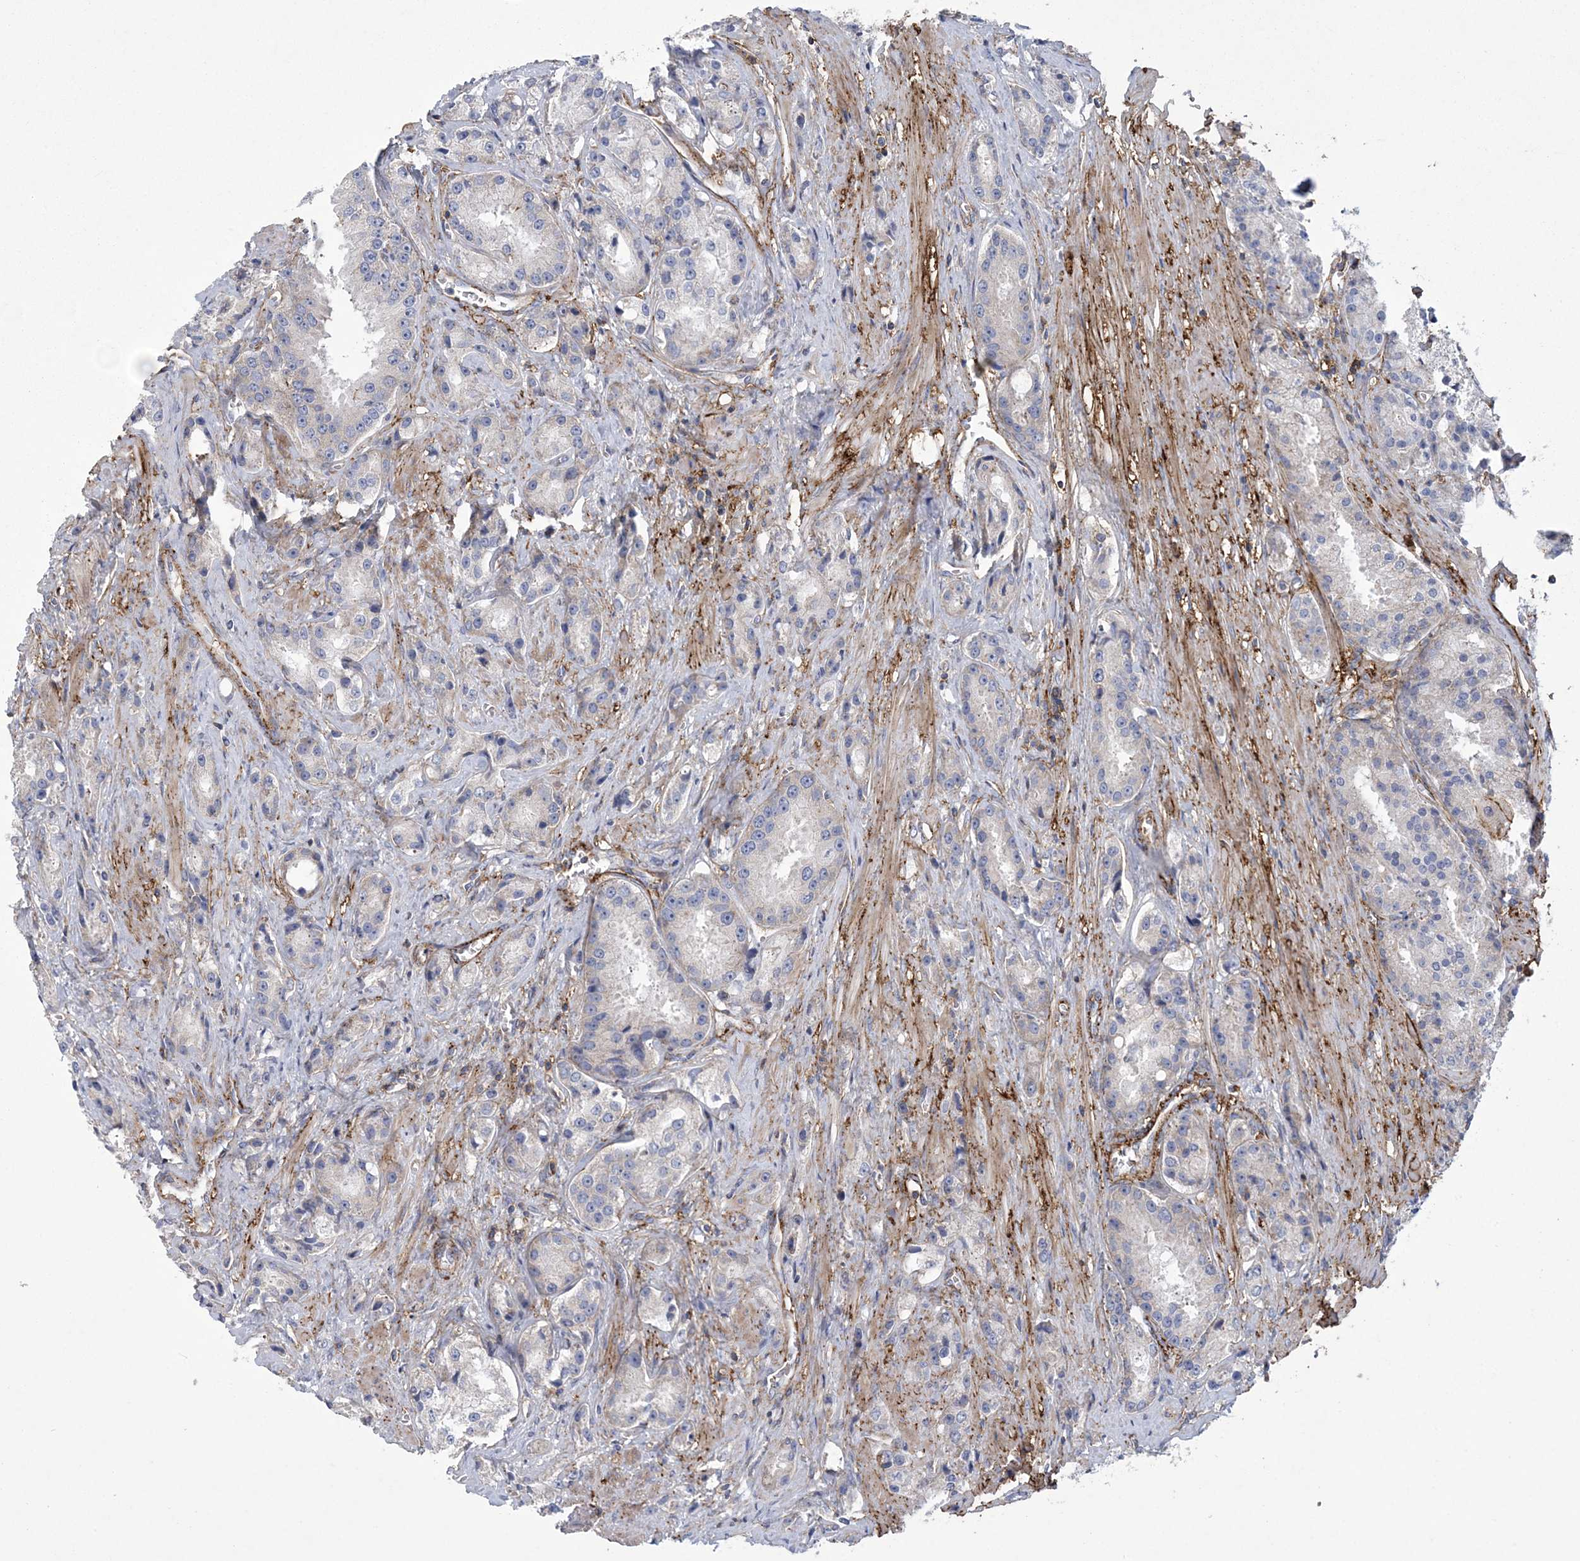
{"staining": {"intensity": "negative", "quantity": "none", "location": "none"}, "tissue": "prostate cancer", "cell_type": "Tumor cells", "image_type": "cancer", "snomed": [{"axis": "morphology", "description": "Adenocarcinoma, High grade"}, {"axis": "topography", "description": "Prostate"}], "caption": "A high-resolution micrograph shows immunohistochemistry (IHC) staining of prostate cancer, which shows no significant staining in tumor cells. (DAB (3,3'-diaminobenzidine) immunohistochemistry visualized using brightfield microscopy, high magnification).", "gene": "ARSJ", "patient": {"sex": "male", "age": 60}}